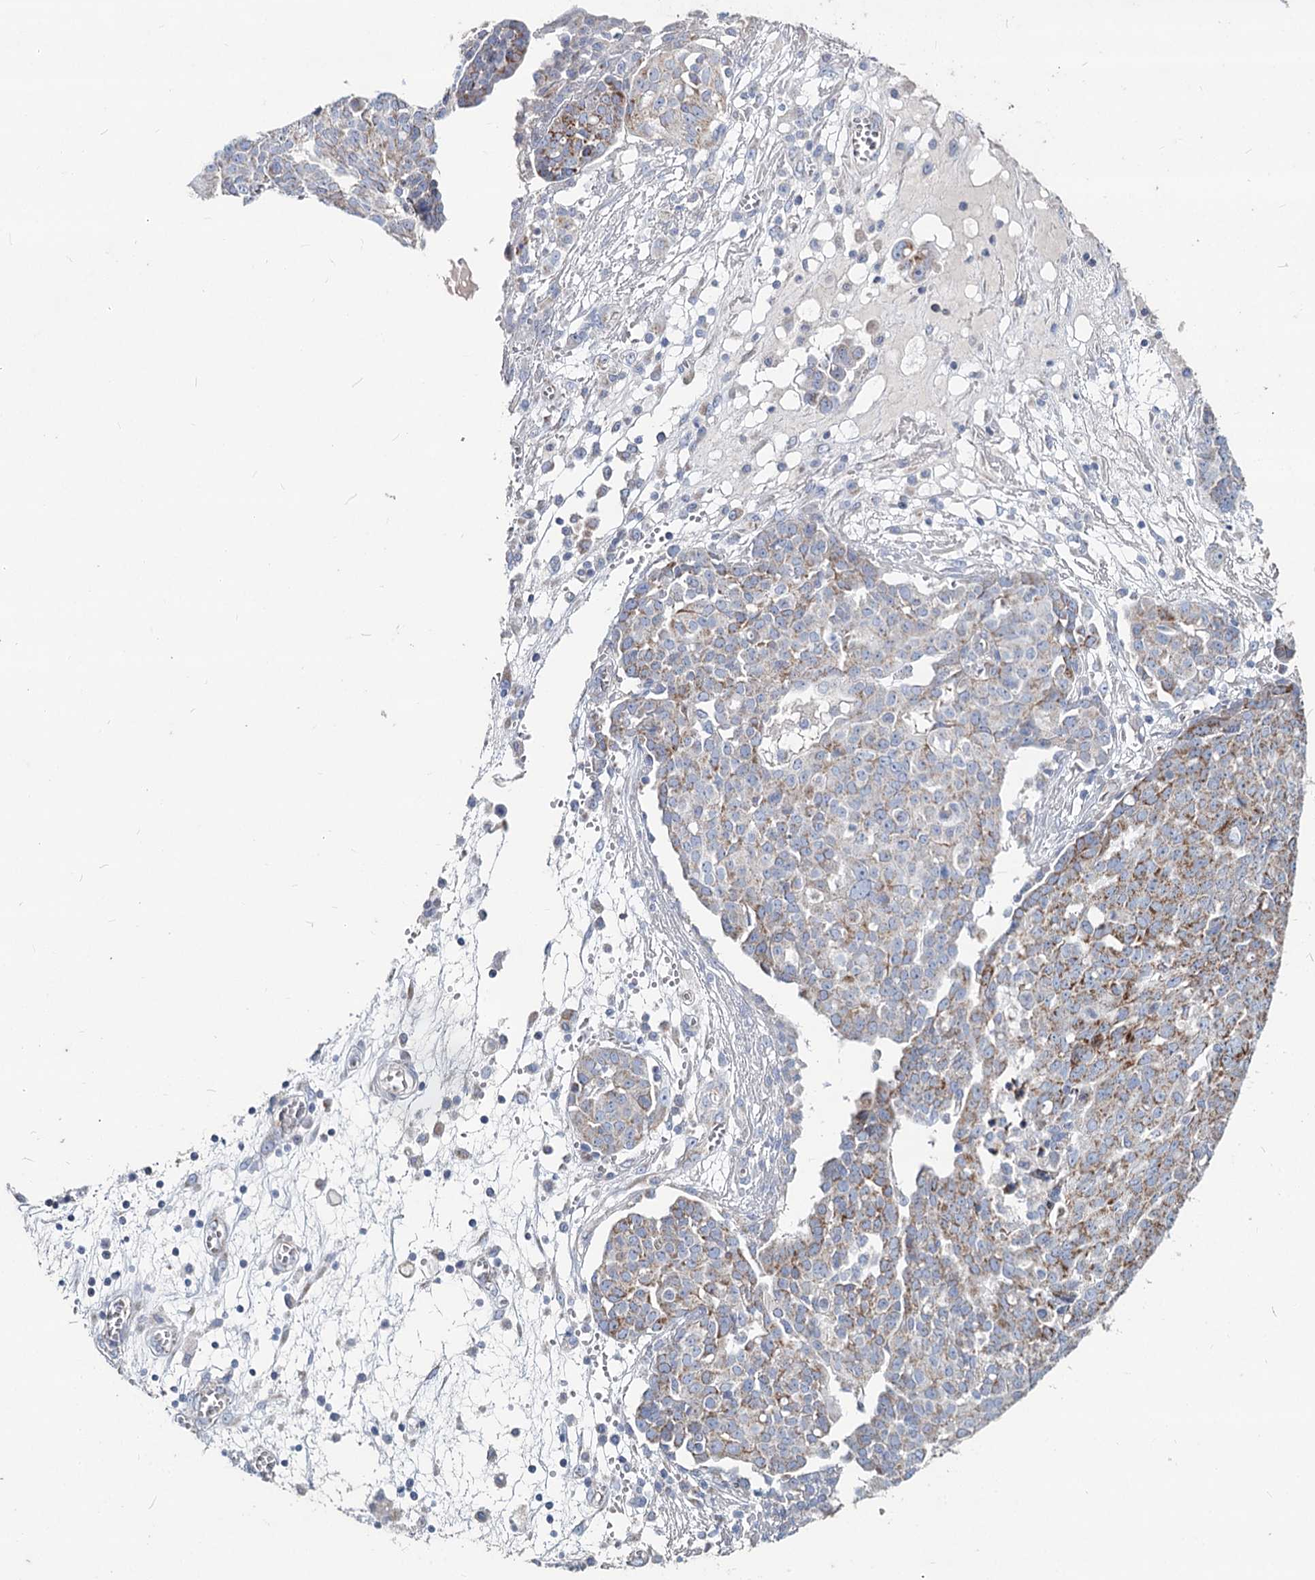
{"staining": {"intensity": "moderate", "quantity": "25%-75%", "location": "cytoplasmic/membranous"}, "tissue": "ovarian cancer", "cell_type": "Tumor cells", "image_type": "cancer", "snomed": [{"axis": "morphology", "description": "Cystadenocarcinoma, serous, NOS"}, {"axis": "topography", "description": "Soft tissue"}, {"axis": "topography", "description": "Ovary"}], "caption": "IHC photomicrograph of ovarian cancer (serous cystadenocarcinoma) stained for a protein (brown), which displays medium levels of moderate cytoplasmic/membranous positivity in approximately 25%-75% of tumor cells.", "gene": "MCCC2", "patient": {"sex": "female", "age": 57}}